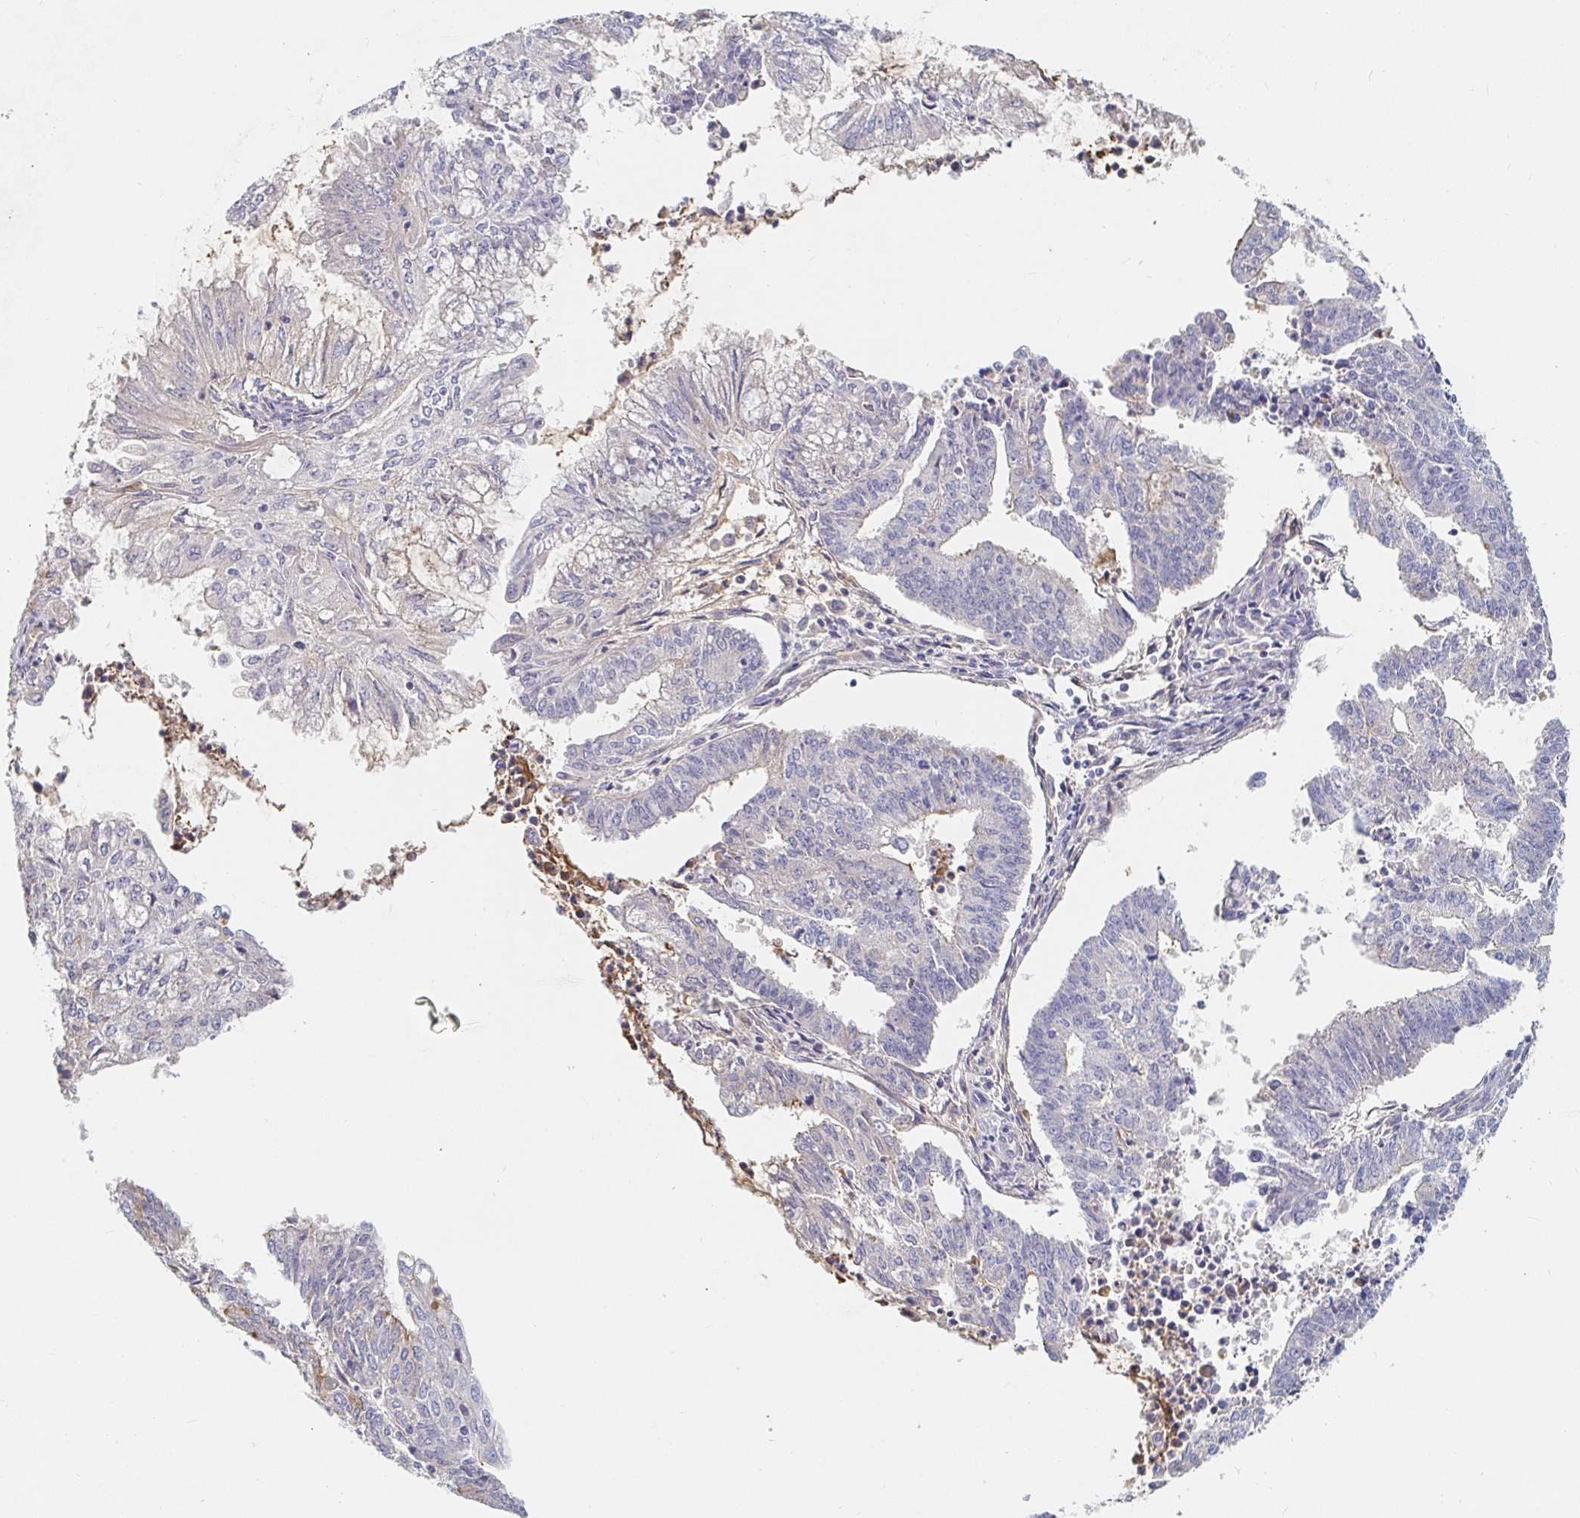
{"staining": {"intensity": "weak", "quantity": "<25%", "location": "cytoplasmic/membranous"}, "tissue": "endometrial cancer", "cell_type": "Tumor cells", "image_type": "cancer", "snomed": [{"axis": "morphology", "description": "Adenocarcinoma, NOS"}, {"axis": "topography", "description": "Endometrium"}], "caption": "Tumor cells show no significant staining in endometrial cancer (adenocarcinoma).", "gene": "NME9", "patient": {"sex": "female", "age": 61}}